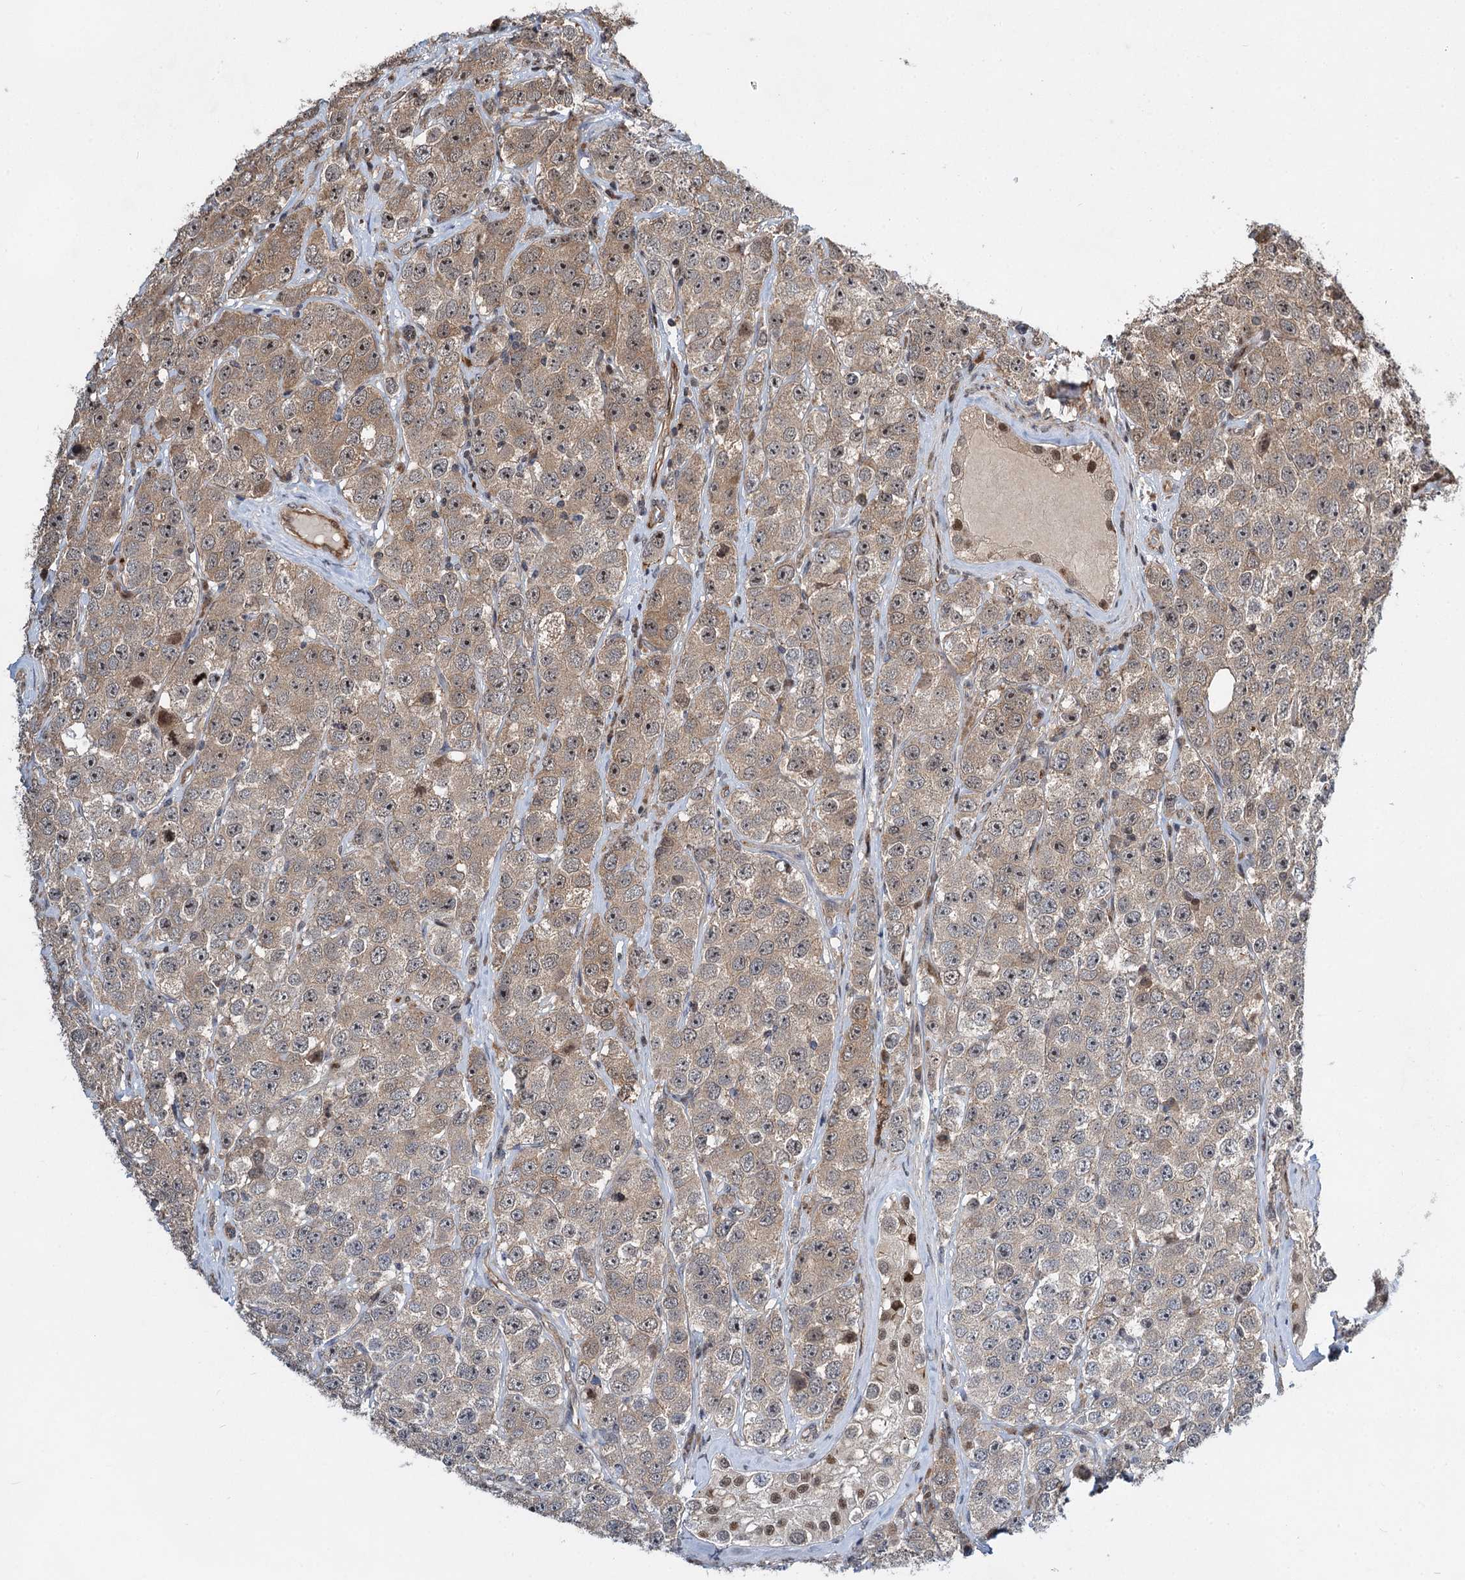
{"staining": {"intensity": "weak", "quantity": ">75%", "location": "cytoplasmic/membranous,nuclear"}, "tissue": "testis cancer", "cell_type": "Tumor cells", "image_type": "cancer", "snomed": [{"axis": "morphology", "description": "Seminoma, NOS"}, {"axis": "topography", "description": "Testis"}], "caption": "Immunohistochemistry image of neoplastic tissue: testis cancer stained using immunohistochemistry exhibits low levels of weak protein expression localized specifically in the cytoplasmic/membranous and nuclear of tumor cells, appearing as a cytoplasmic/membranous and nuclear brown color.", "gene": "GPBP1", "patient": {"sex": "male", "age": 28}}